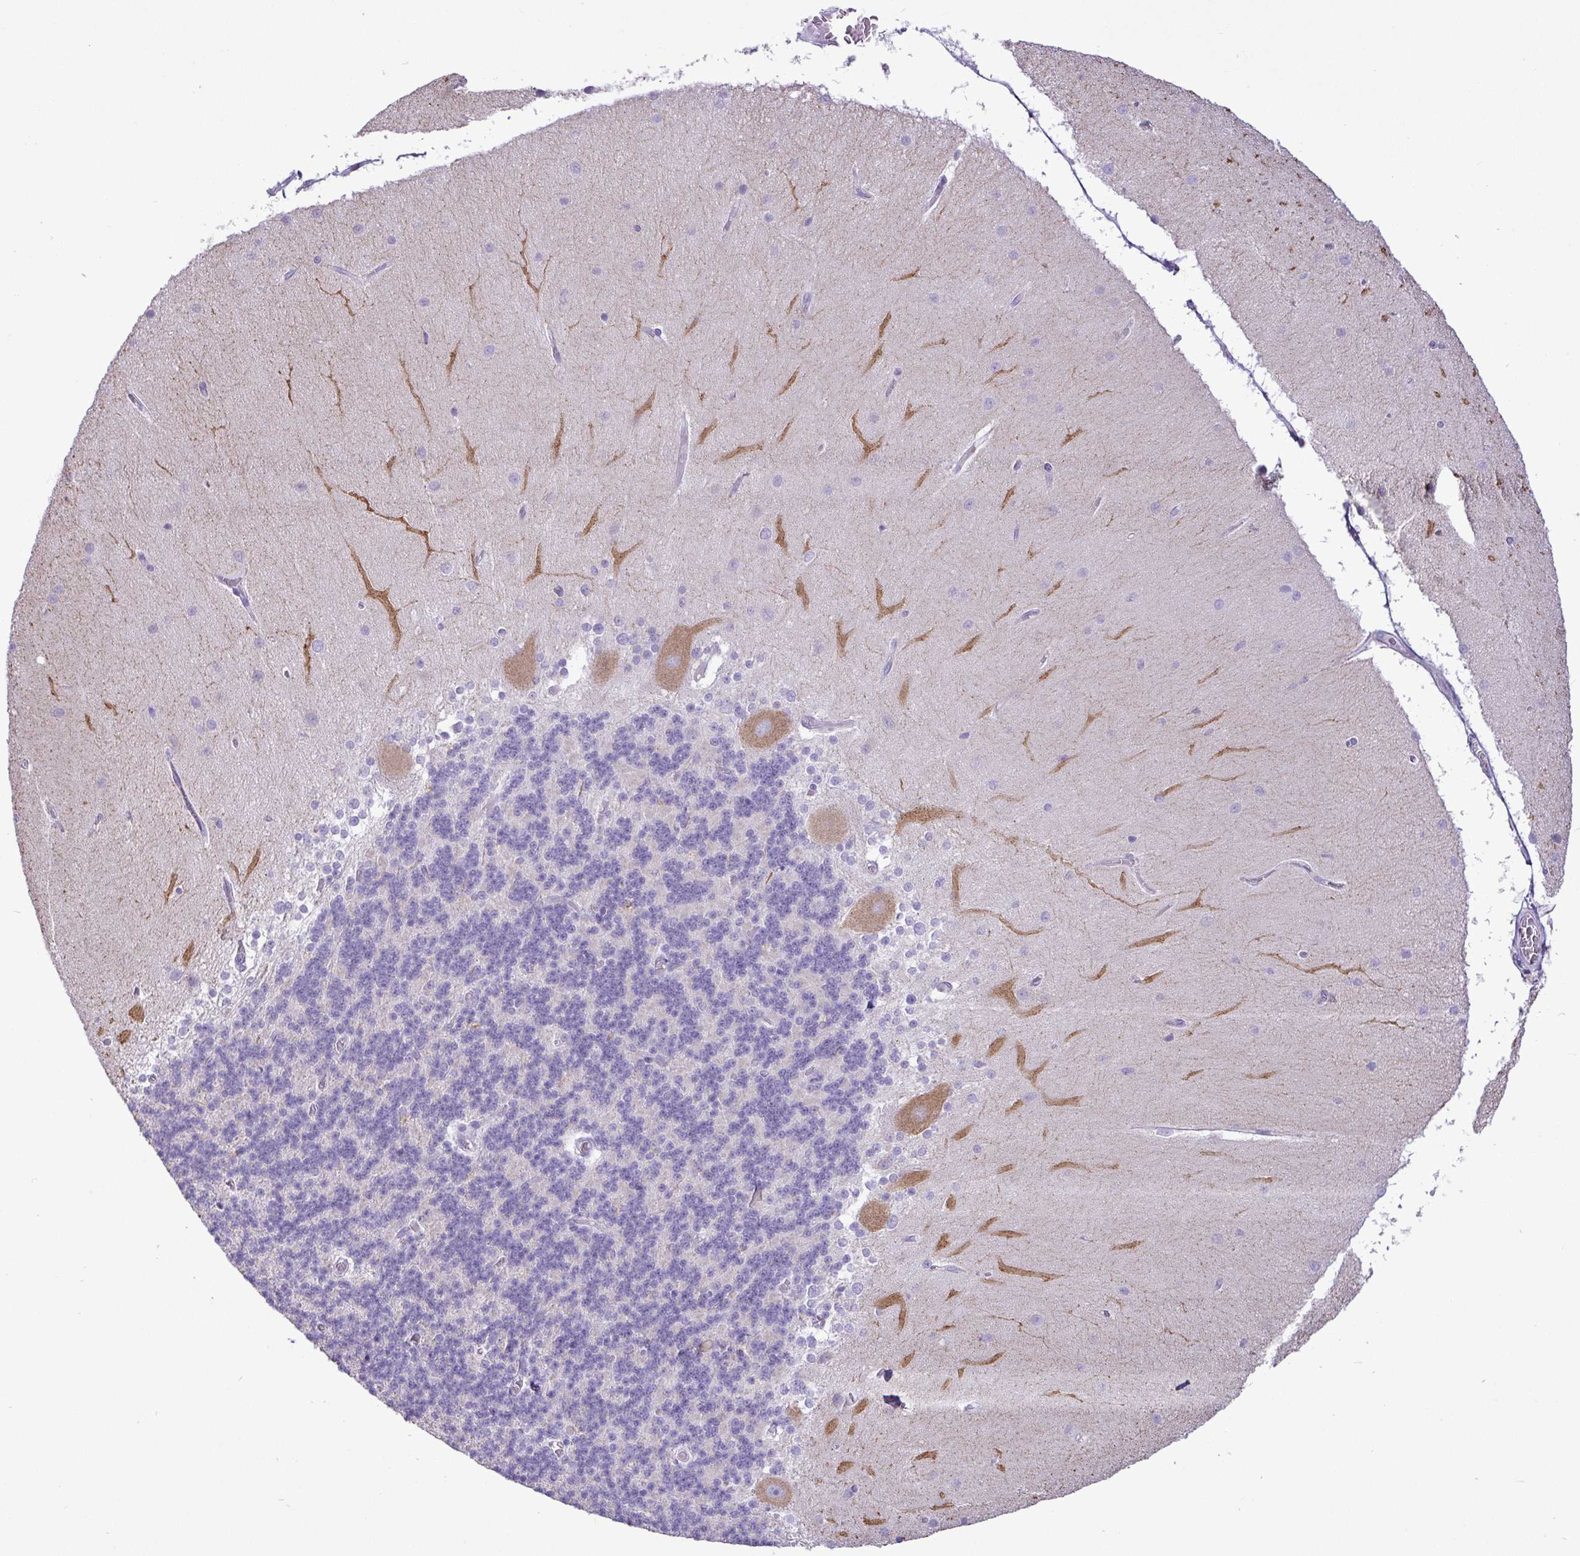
{"staining": {"intensity": "negative", "quantity": "none", "location": "none"}, "tissue": "cerebellum", "cell_type": "Cells in granular layer", "image_type": "normal", "snomed": [{"axis": "morphology", "description": "Normal tissue, NOS"}, {"axis": "topography", "description": "Cerebellum"}], "caption": "Cells in granular layer show no significant staining in normal cerebellum. Brightfield microscopy of immunohistochemistry (IHC) stained with DAB (brown) and hematoxylin (blue), captured at high magnification.", "gene": "C4orf33", "patient": {"sex": "female", "age": 54}}